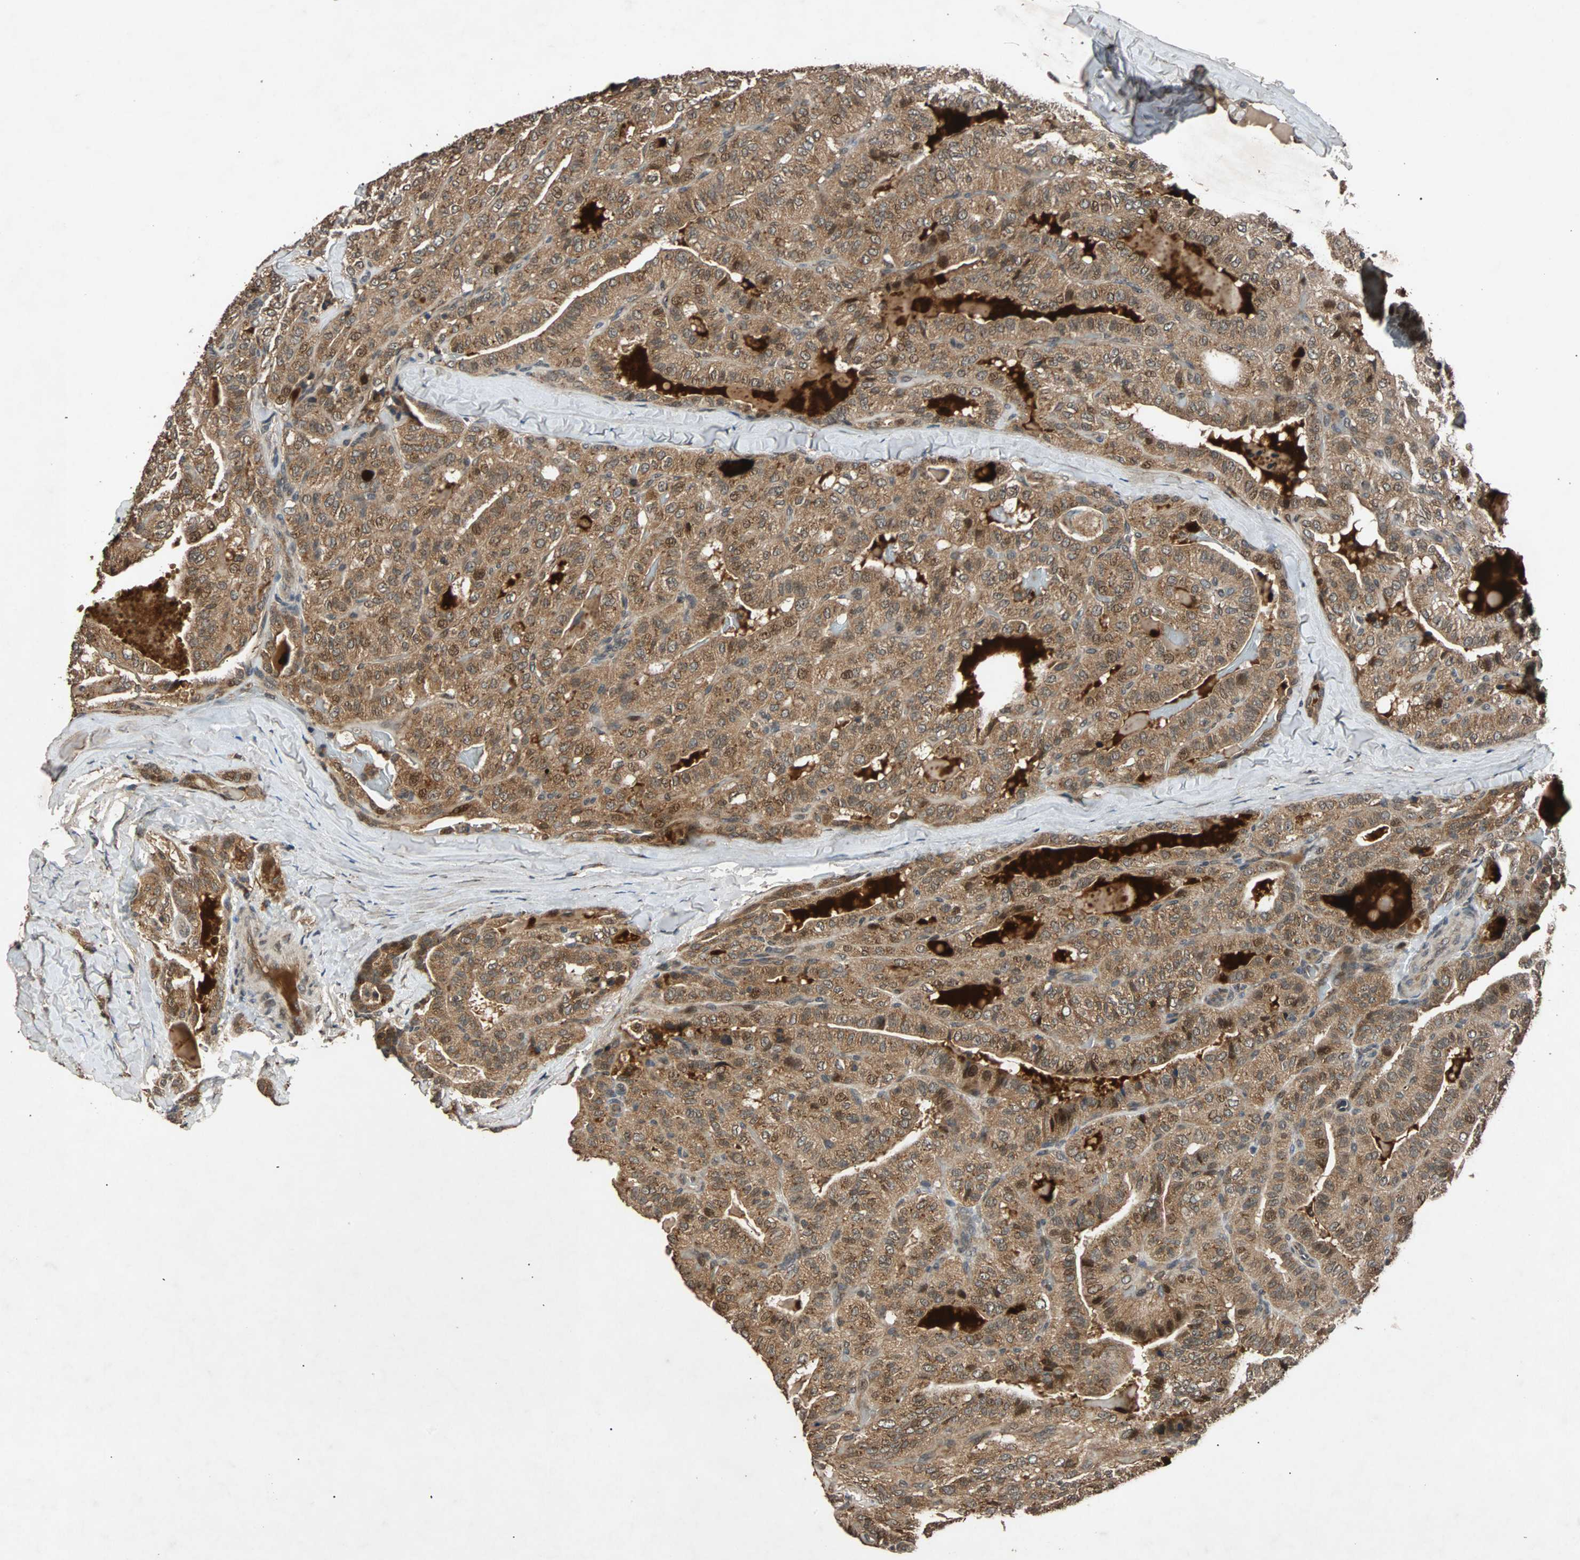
{"staining": {"intensity": "strong", "quantity": ">75%", "location": "cytoplasmic/membranous,nuclear"}, "tissue": "thyroid cancer", "cell_type": "Tumor cells", "image_type": "cancer", "snomed": [{"axis": "morphology", "description": "Papillary adenocarcinoma, NOS"}, {"axis": "topography", "description": "Thyroid gland"}], "caption": "Human thyroid cancer stained with a protein marker displays strong staining in tumor cells.", "gene": "USP31", "patient": {"sex": "male", "age": 77}}